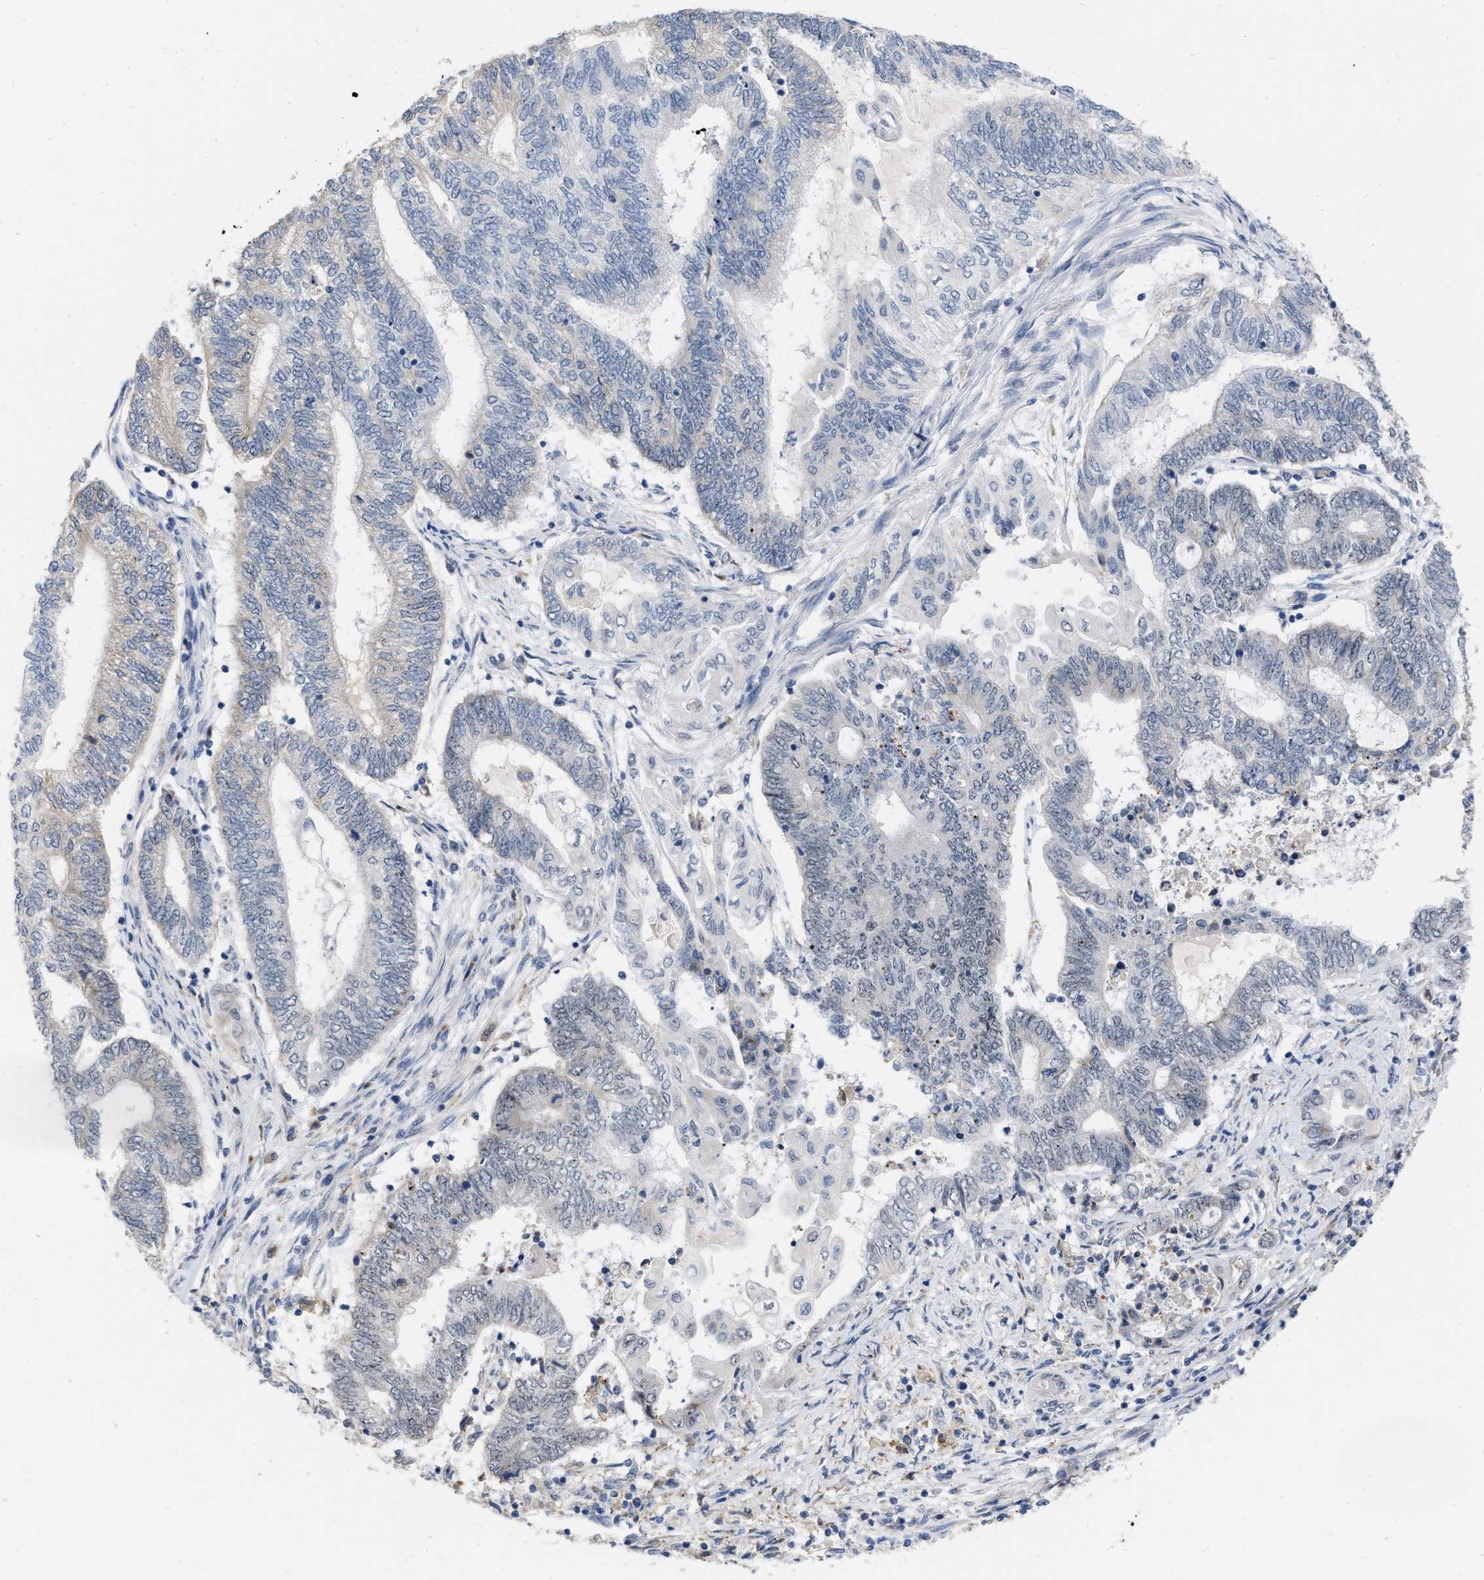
{"staining": {"intensity": "negative", "quantity": "none", "location": "none"}, "tissue": "endometrial cancer", "cell_type": "Tumor cells", "image_type": "cancer", "snomed": [{"axis": "morphology", "description": "Adenocarcinoma, NOS"}, {"axis": "topography", "description": "Uterus"}, {"axis": "topography", "description": "Endometrium"}], "caption": "High magnification brightfield microscopy of endometrial cancer stained with DAB (brown) and counterstained with hematoxylin (blue): tumor cells show no significant expression. The staining was performed using DAB to visualize the protein expression in brown, while the nuclei were stained in blue with hematoxylin (Magnification: 20x).", "gene": "ELAC2", "patient": {"sex": "female", "age": 70}}